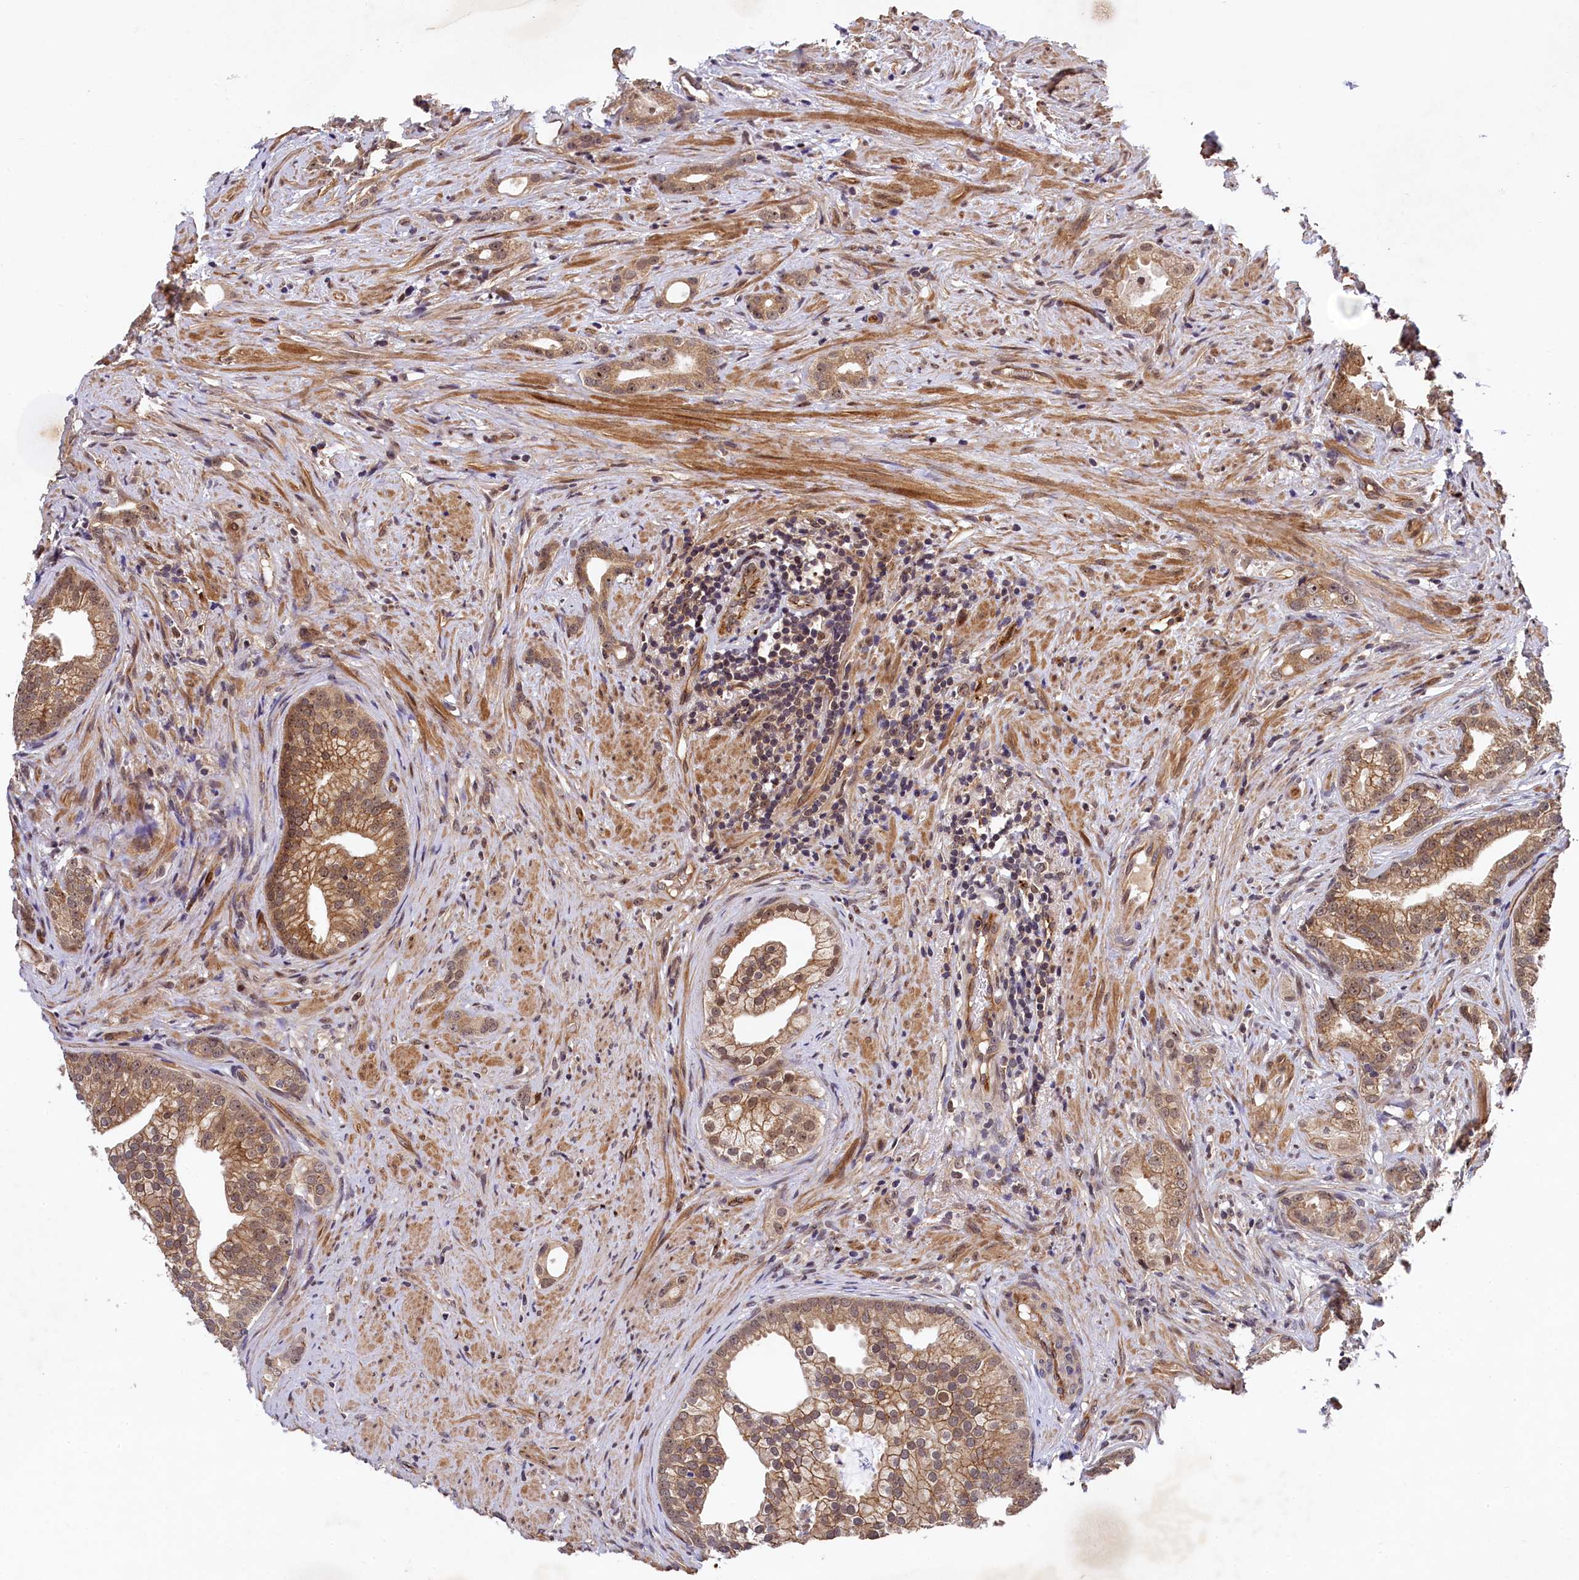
{"staining": {"intensity": "moderate", "quantity": ">75%", "location": "cytoplasmic/membranous"}, "tissue": "prostate cancer", "cell_type": "Tumor cells", "image_type": "cancer", "snomed": [{"axis": "morphology", "description": "Adenocarcinoma, Low grade"}, {"axis": "topography", "description": "Prostate"}], "caption": "Moderate cytoplasmic/membranous expression is present in approximately >75% of tumor cells in adenocarcinoma (low-grade) (prostate). Nuclei are stained in blue.", "gene": "ARL14EP", "patient": {"sex": "male", "age": 71}}